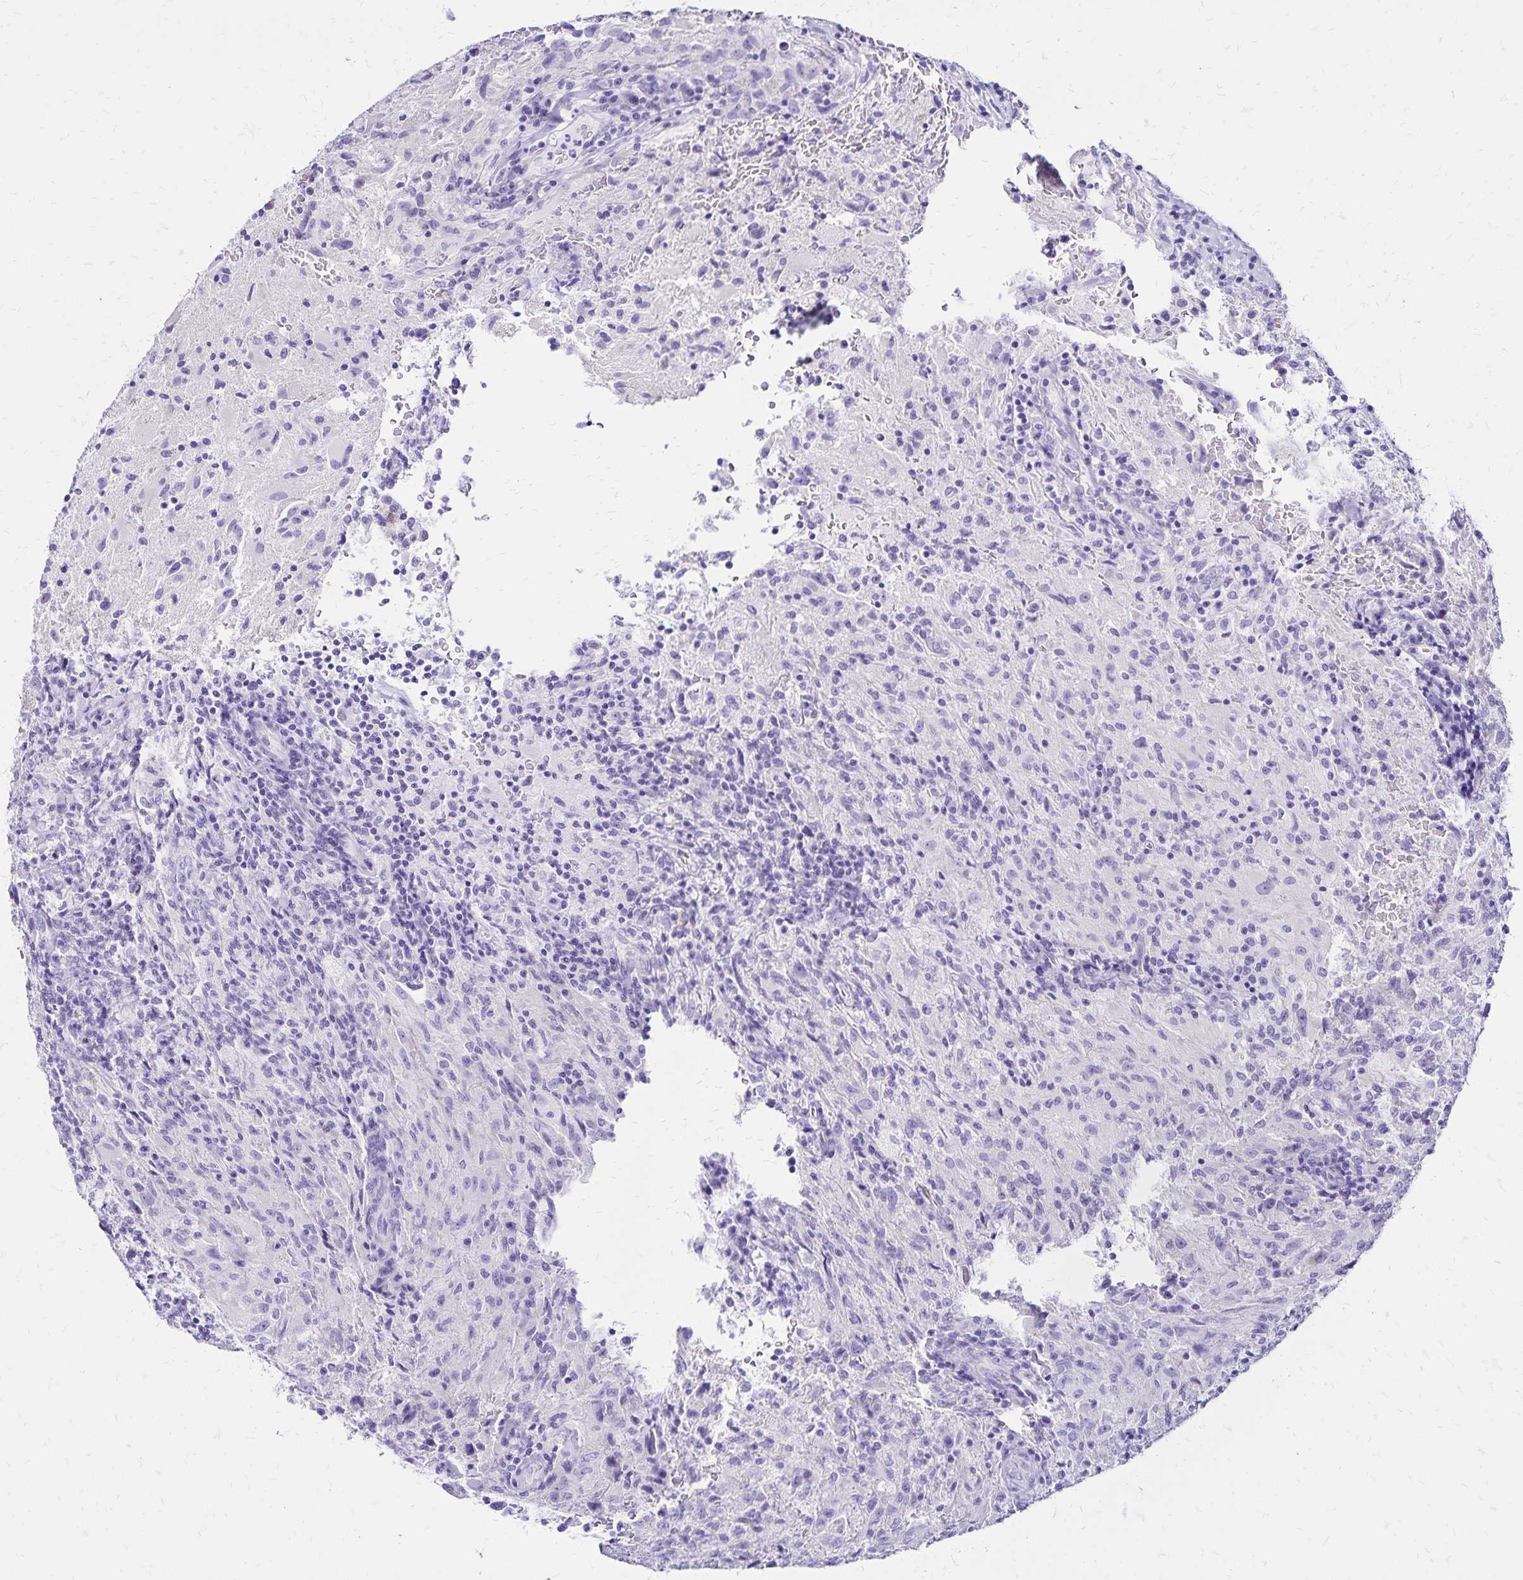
{"staining": {"intensity": "negative", "quantity": "none", "location": "none"}, "tissue": "glioma", "cell_type": "Tumor cells", "image_type": "cancer", "snomed": [{"axis": "morphology", "description": "Glioma, malignant, High grade"}, {"axis": "topography", "description": "Brain"}], "caption": "High magnification brightfield microscopy of glioma stained with DAB (3,3'-diaminobenzidine) (brown) and counterstained with hematoxylin (blue): tumor cells show no significant positivity.", "gene": "LIN28B", "patient": {"sex": "male", "age": 68}}